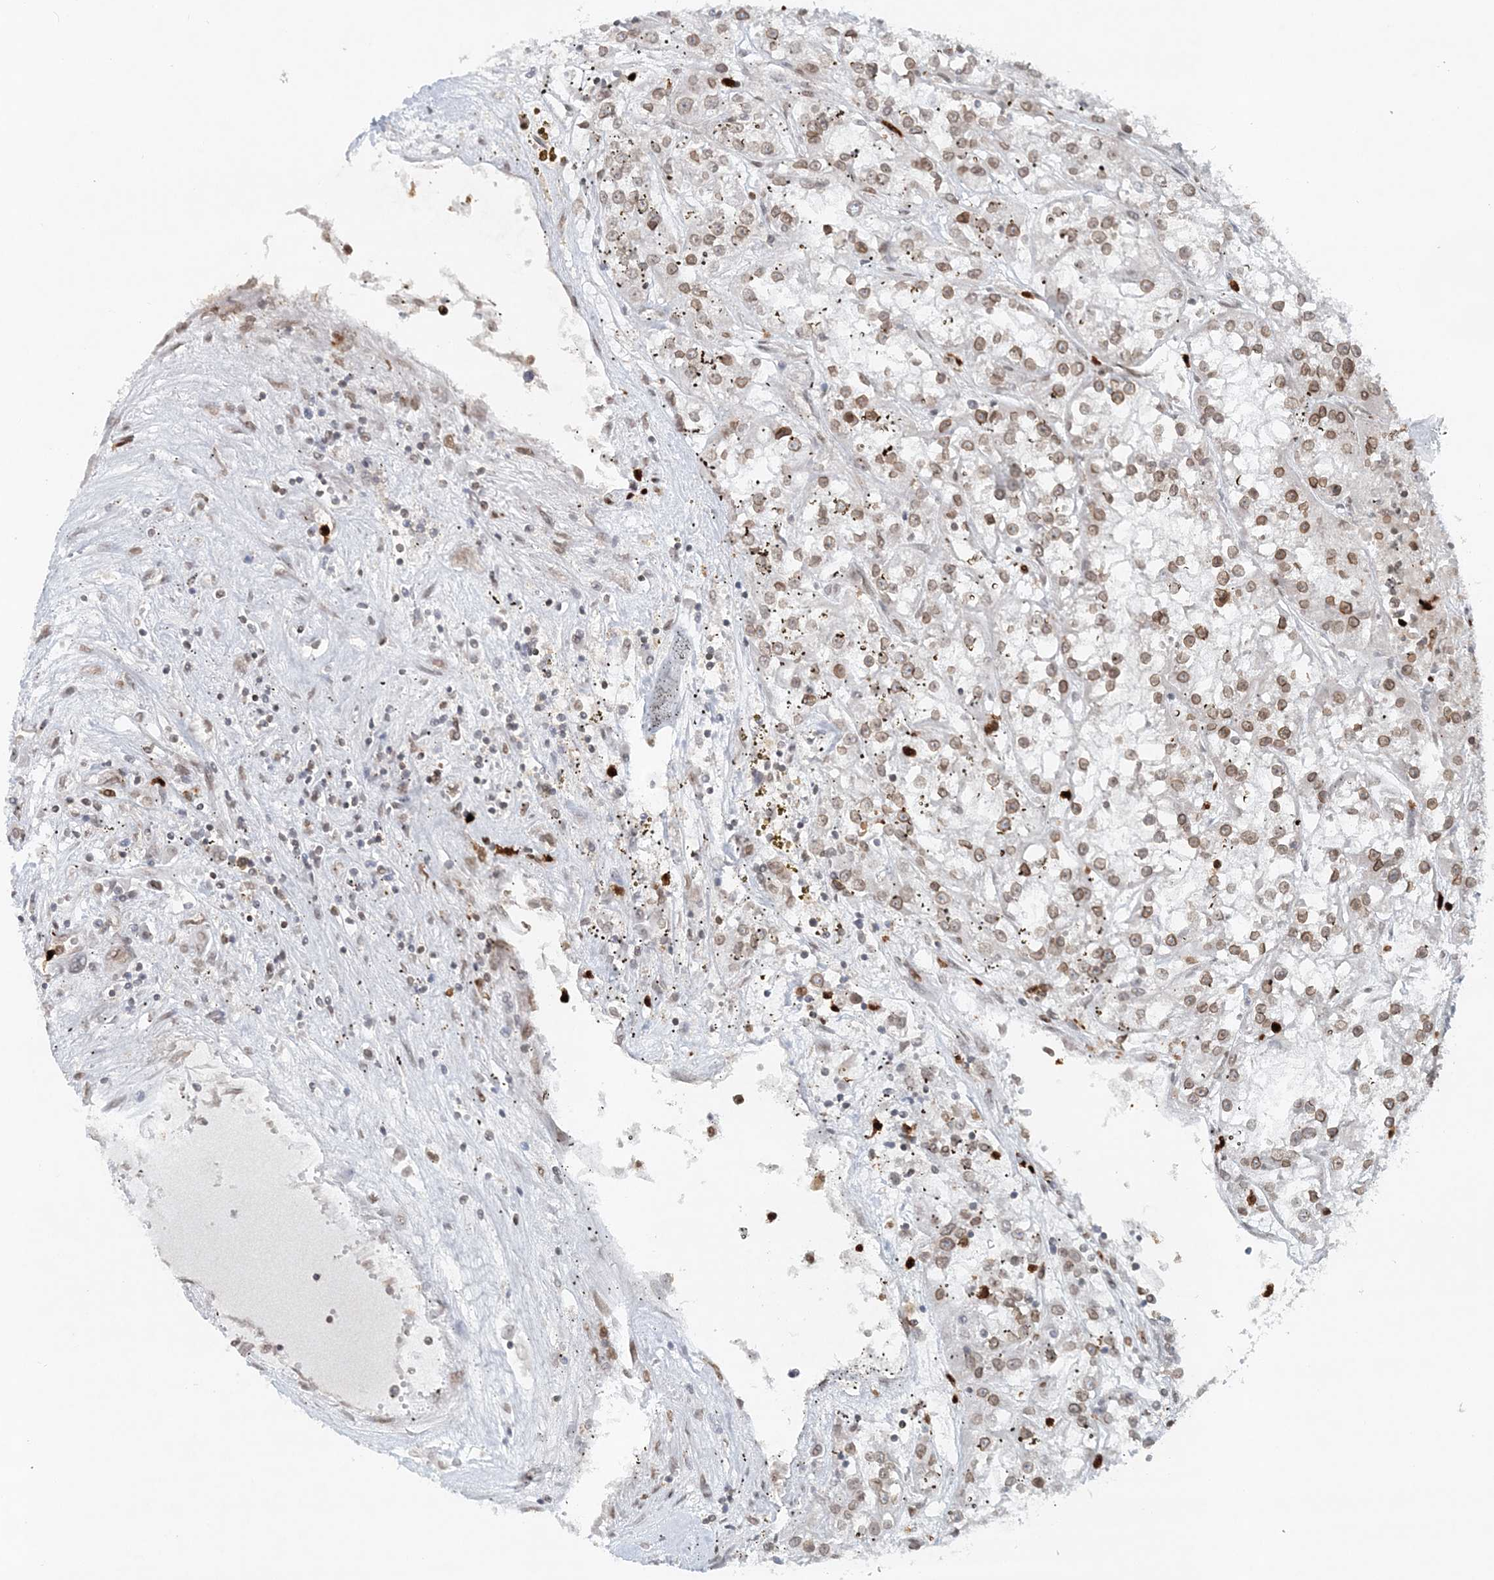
{"staining": {"intensity": "moderate", "quantity": ">75%", "location": "cytoplasmic/membranous,nuclear"}, "tissue": "renal cancer", "cell_type": "Tumor cells", "image_type": "cancer", "snomed": [{"axis": "morphology", "description": "Adenocarcinoma, NOS"}, {"axis": "topography", "description": "Kidney"}], "caption": "High-magnification brightfield microscopy of renal cancer (adenocarcinoma) stained with DAB (3,3'-diaminobenzidine) (brown) and counterstained with hematoxylin (blue). tumor cells exhibit moderate cytoplasmic/membranous and nuclear expression is identified in approximately>75% of cells.", "gene": "NUP54", "patient": {"sex": "female", "age": 52}}